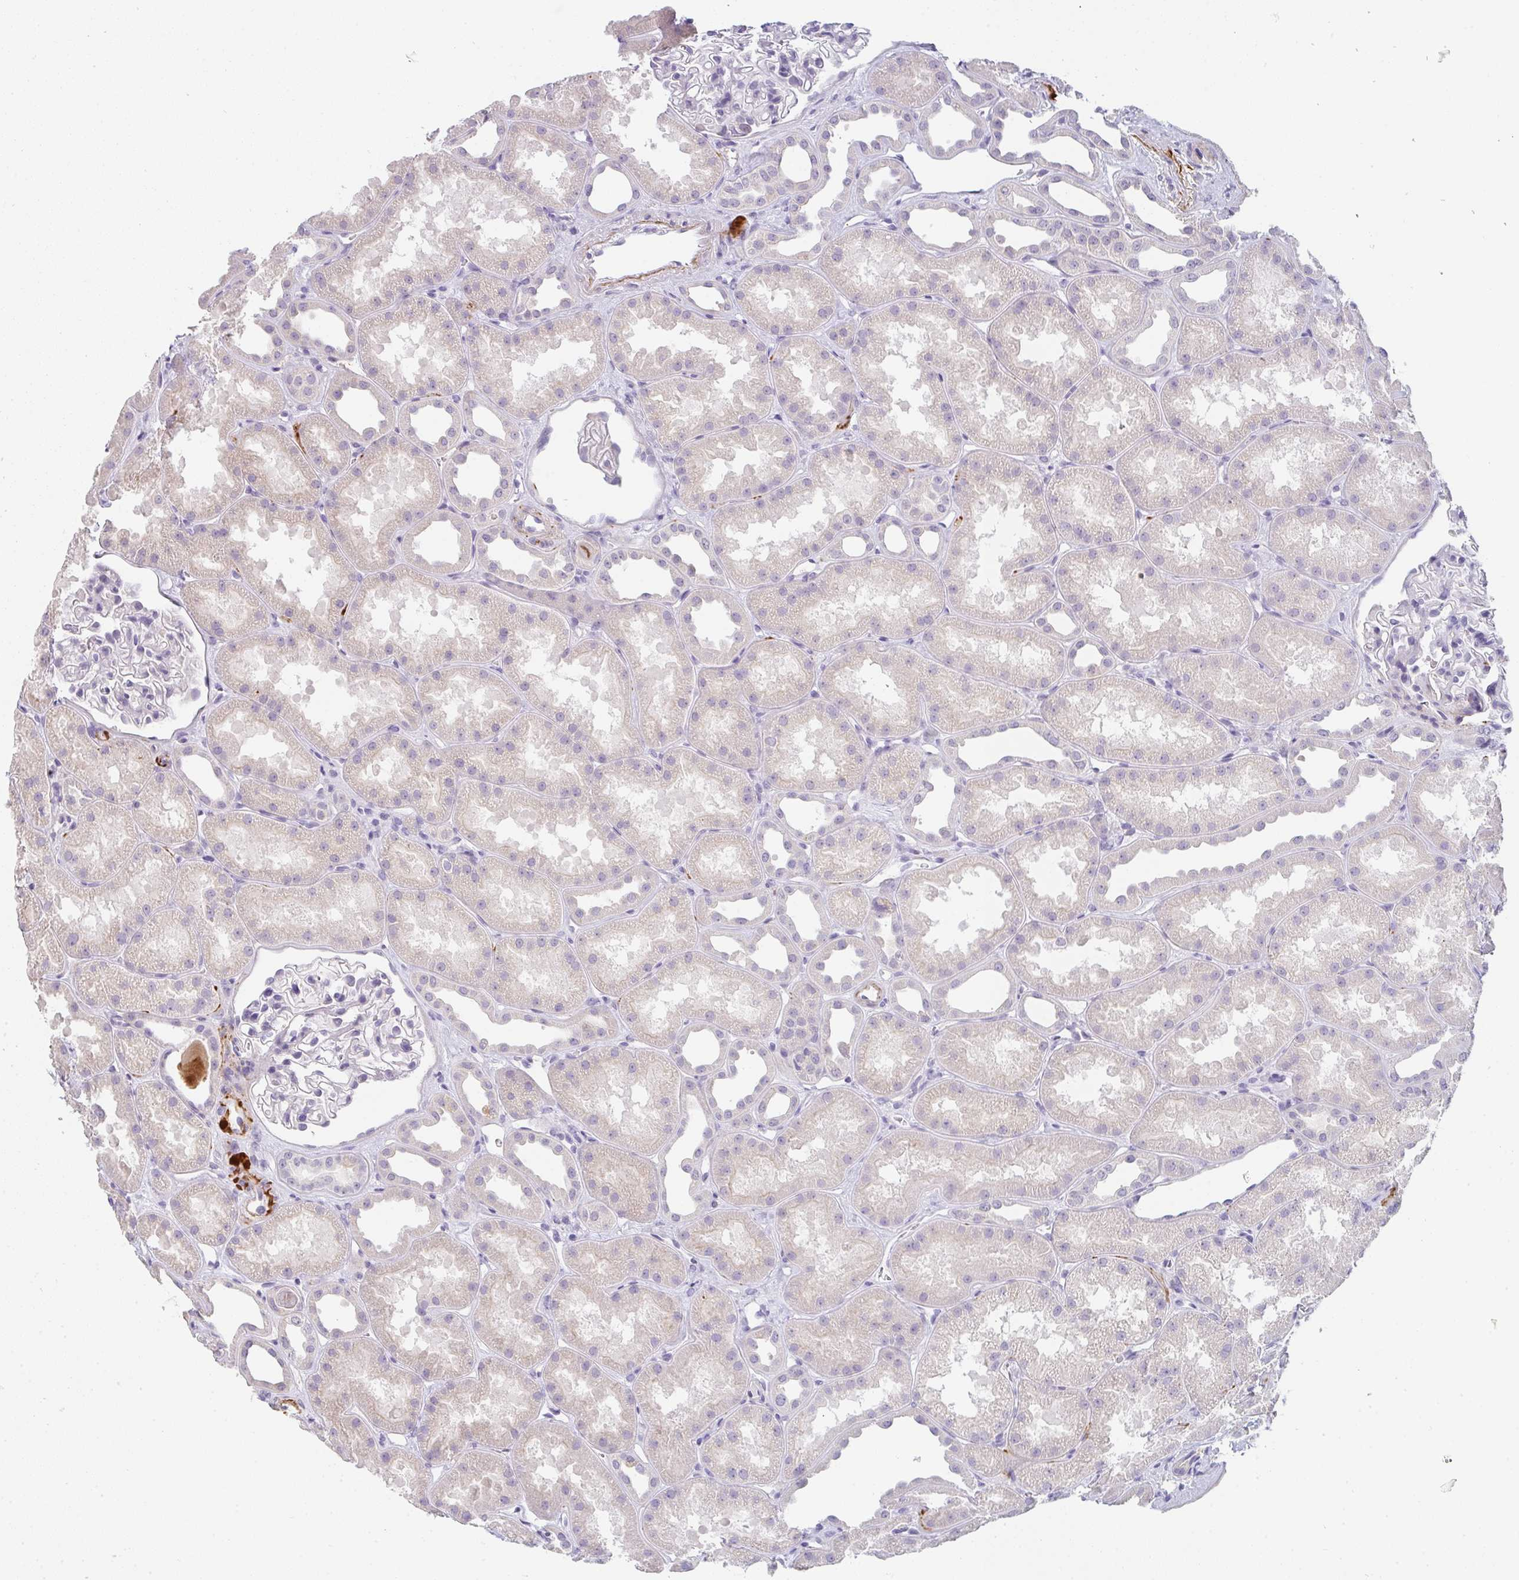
{"staining": {"intensity": "negative", "quantity": "none", "location": "none"}, "tissue": "kidney", "cell_type": "Cells in glomeruli", "image_type": "normal", "snomed": [{"axis": "morphology", "description": "Normal tissue, NOS"}, {"axis": "topography", "description": "Kidney"}], "caption": "Cells in glomeruli show no significant protein staining in benign kidney. The staining was performed using DAB to visualize the protein expression in brown, while the nuclei were stained in blue with hematoxylin (Magnification: 20x).", "gene": "C1QTNF8", "patient": {"sex": "male", "age": 61}}